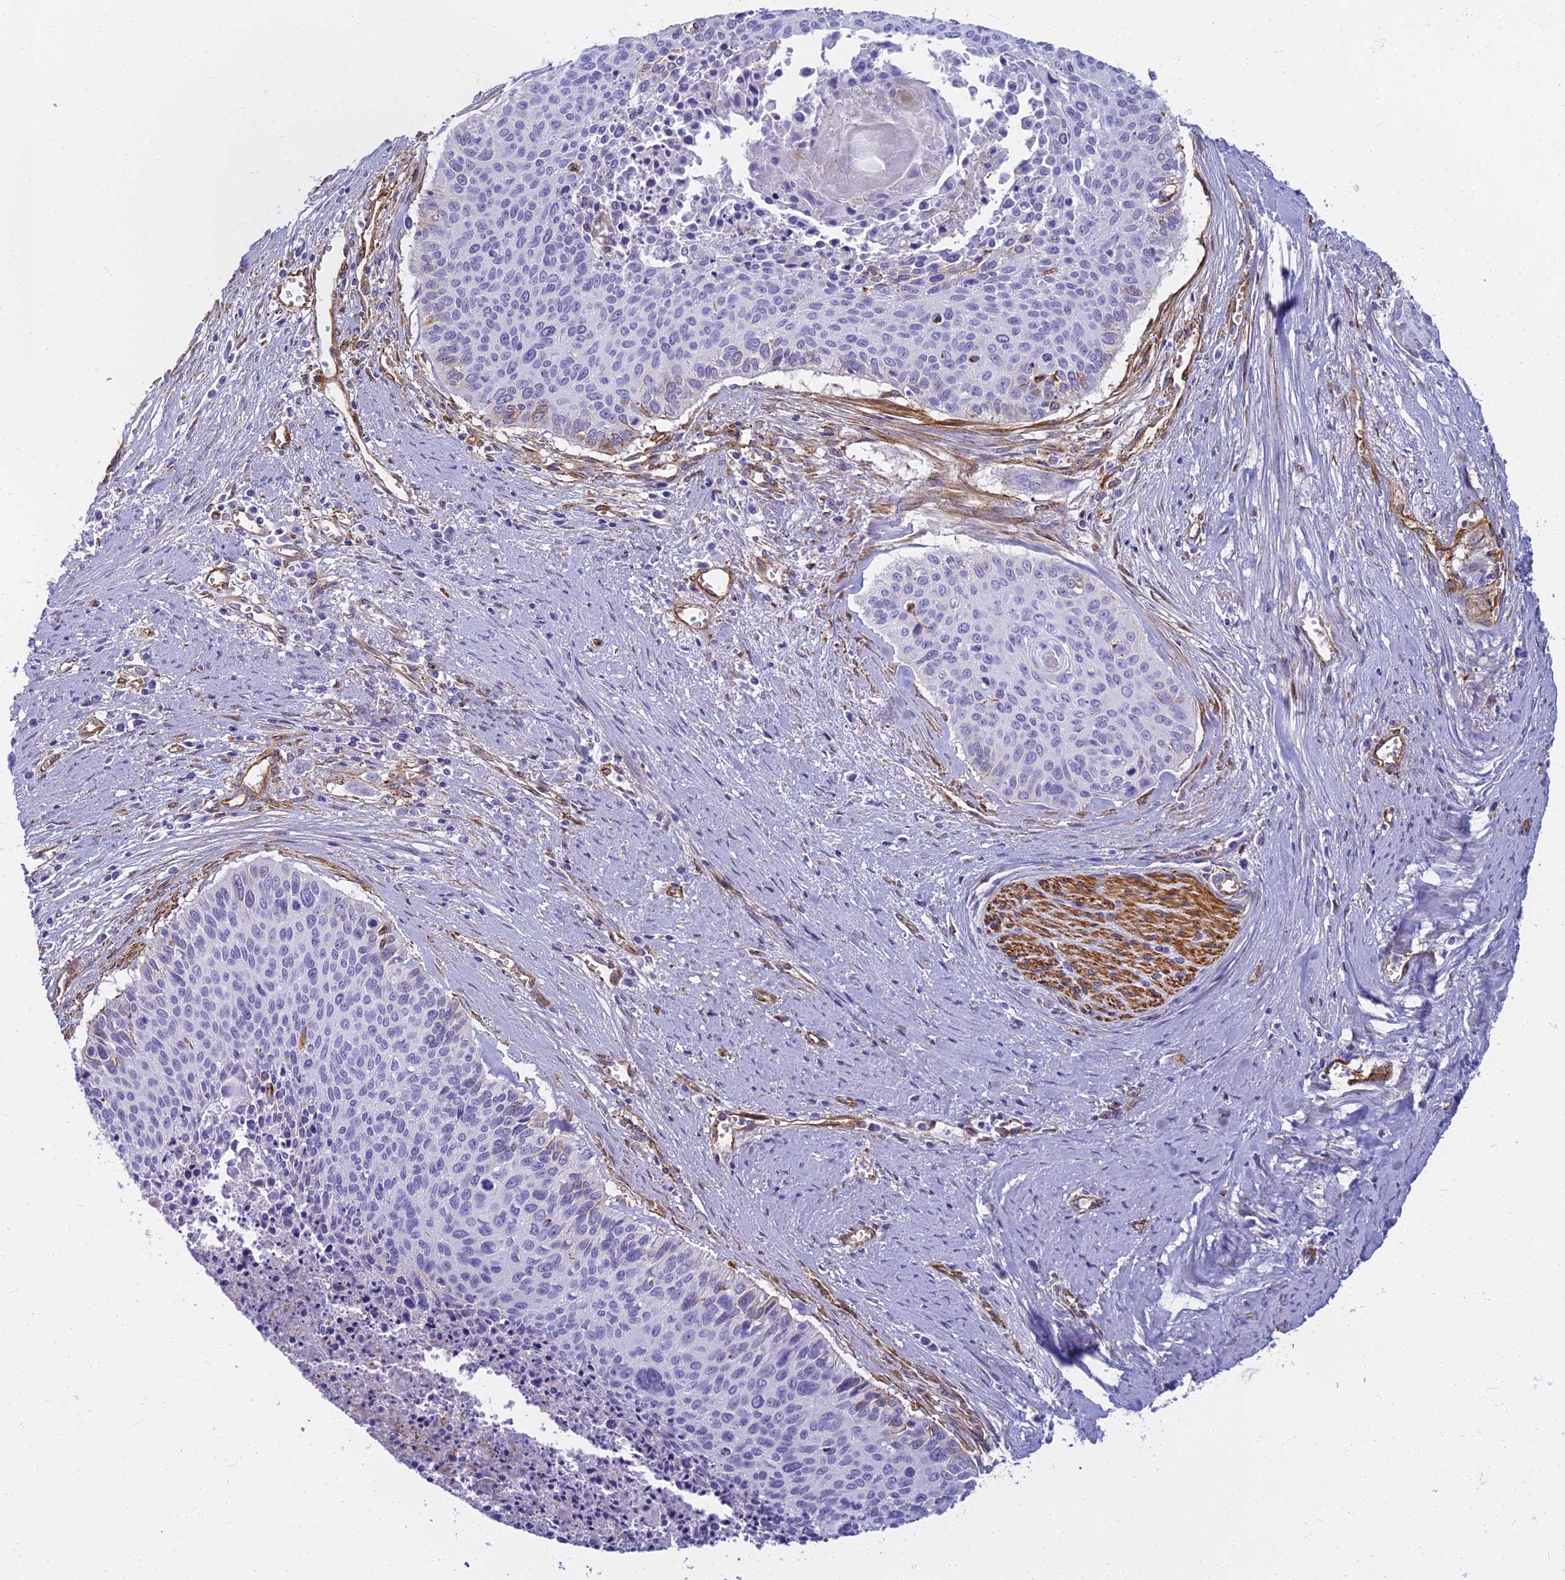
{"staining": {"intensity": "negative", "quantity": "none", "location": "none"}, "tissue": "cervical cancer", "cell_type": "Tumor cells", "image_type": "cancer", "snomed": [{"axis": "morphology", "description": "Squamous cell carcinoma, NOS"}, {"axis": "topography", "description": "Cervix"}], "caption": "Tumor cells show no significant protein expression in squamous cell carcinoma (cervical).", "gene": "EVI2A", "patient": {"sex": "female", "age": 55}}